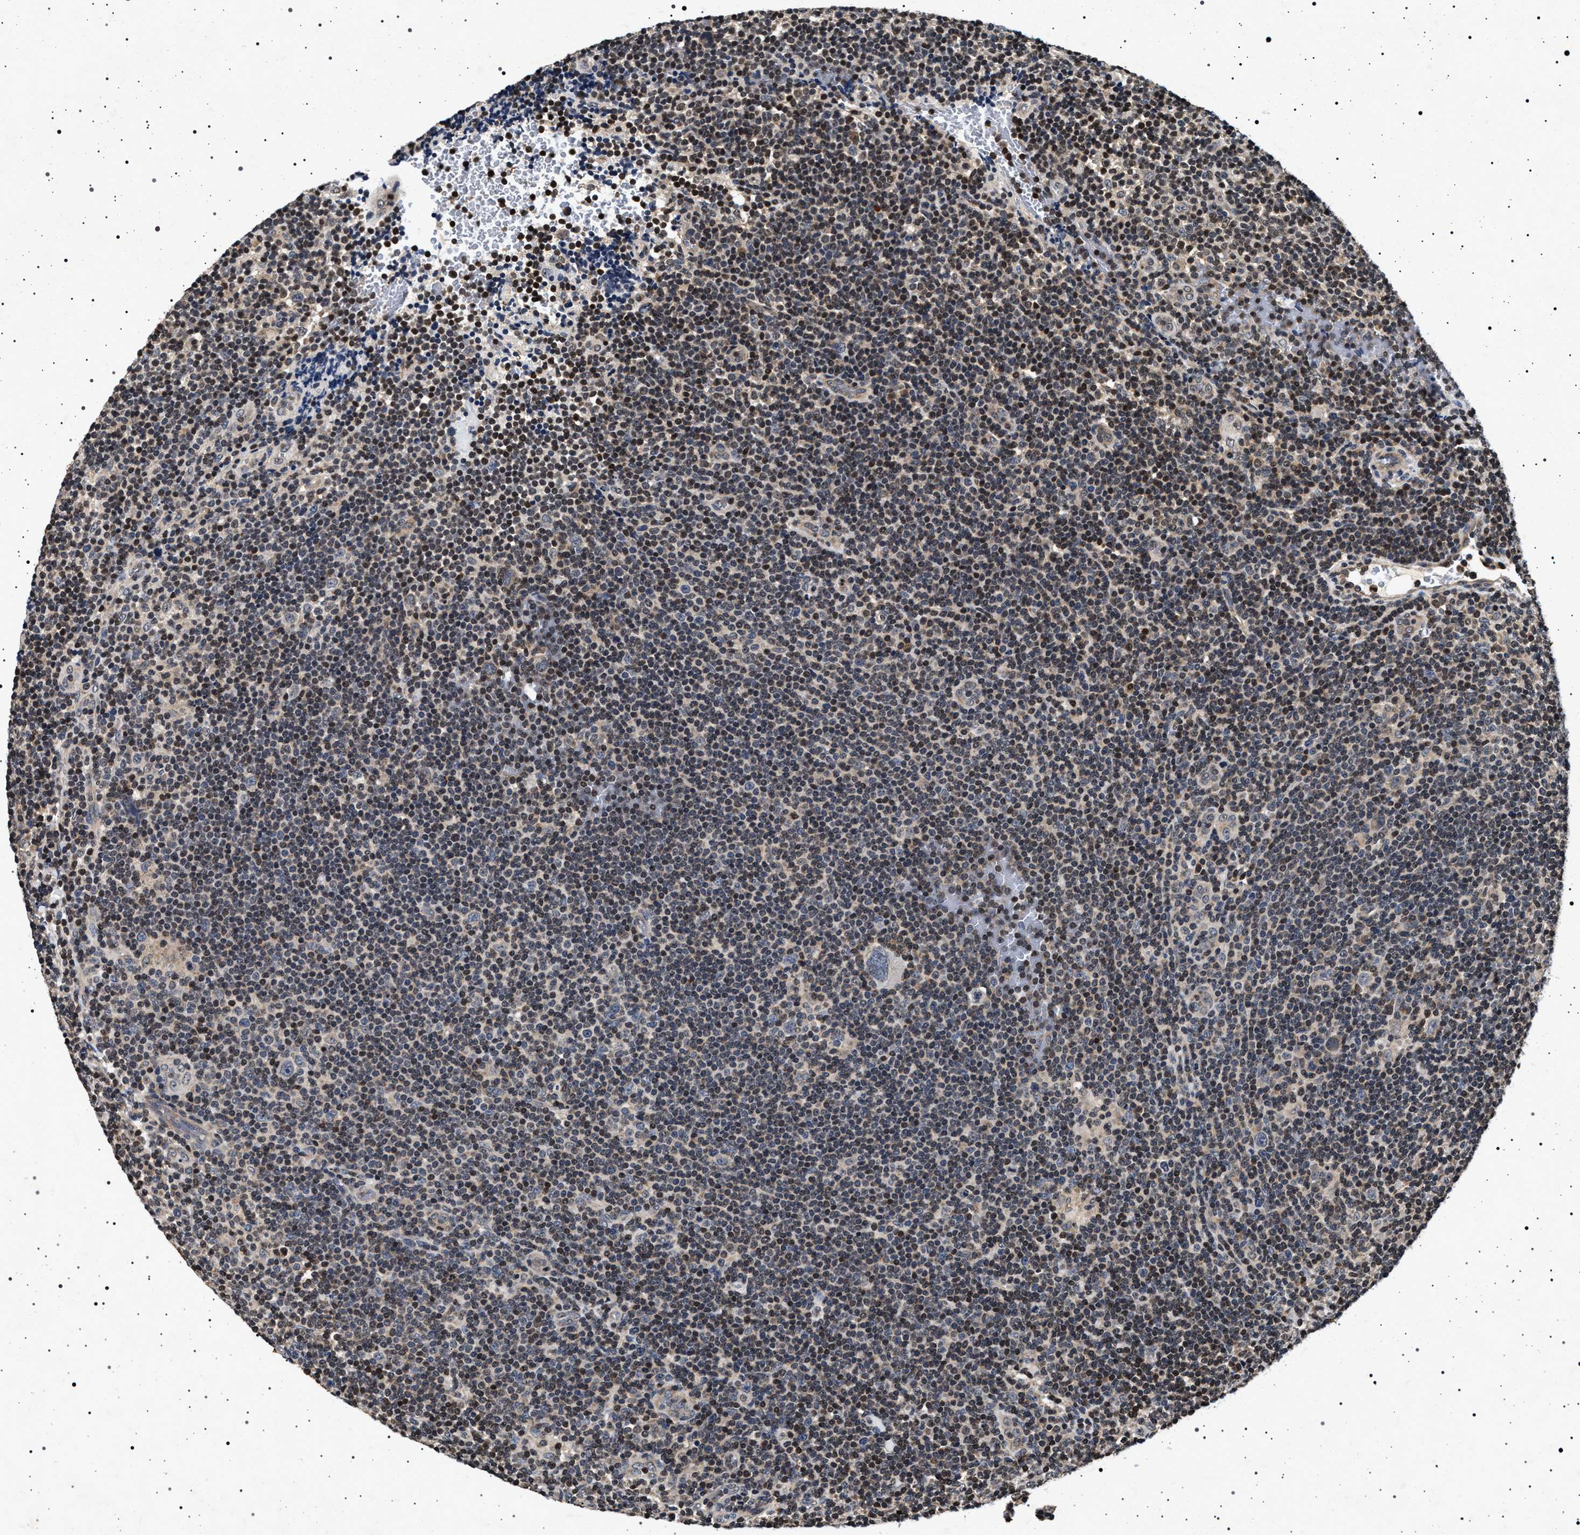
{"staining": {"intensity": "negative", "quantity": "none", "location": "none"}, "tissue": "lymphoma", "cell_type": "Tumor cells", "image_type": "cancer", "snomed": [{"axis": "morphology", "description": "Hodgkin's disease, NOS"}, {"axis": "topography", "description": "Lymph node"}], "caption": "The immunohistochemistry (IHC) image has no significant positivity in tumor cells of Hodgkin's disease tissue.", "gene": "CDKN1B", "patient": {"sex": "female", "age": 57}}